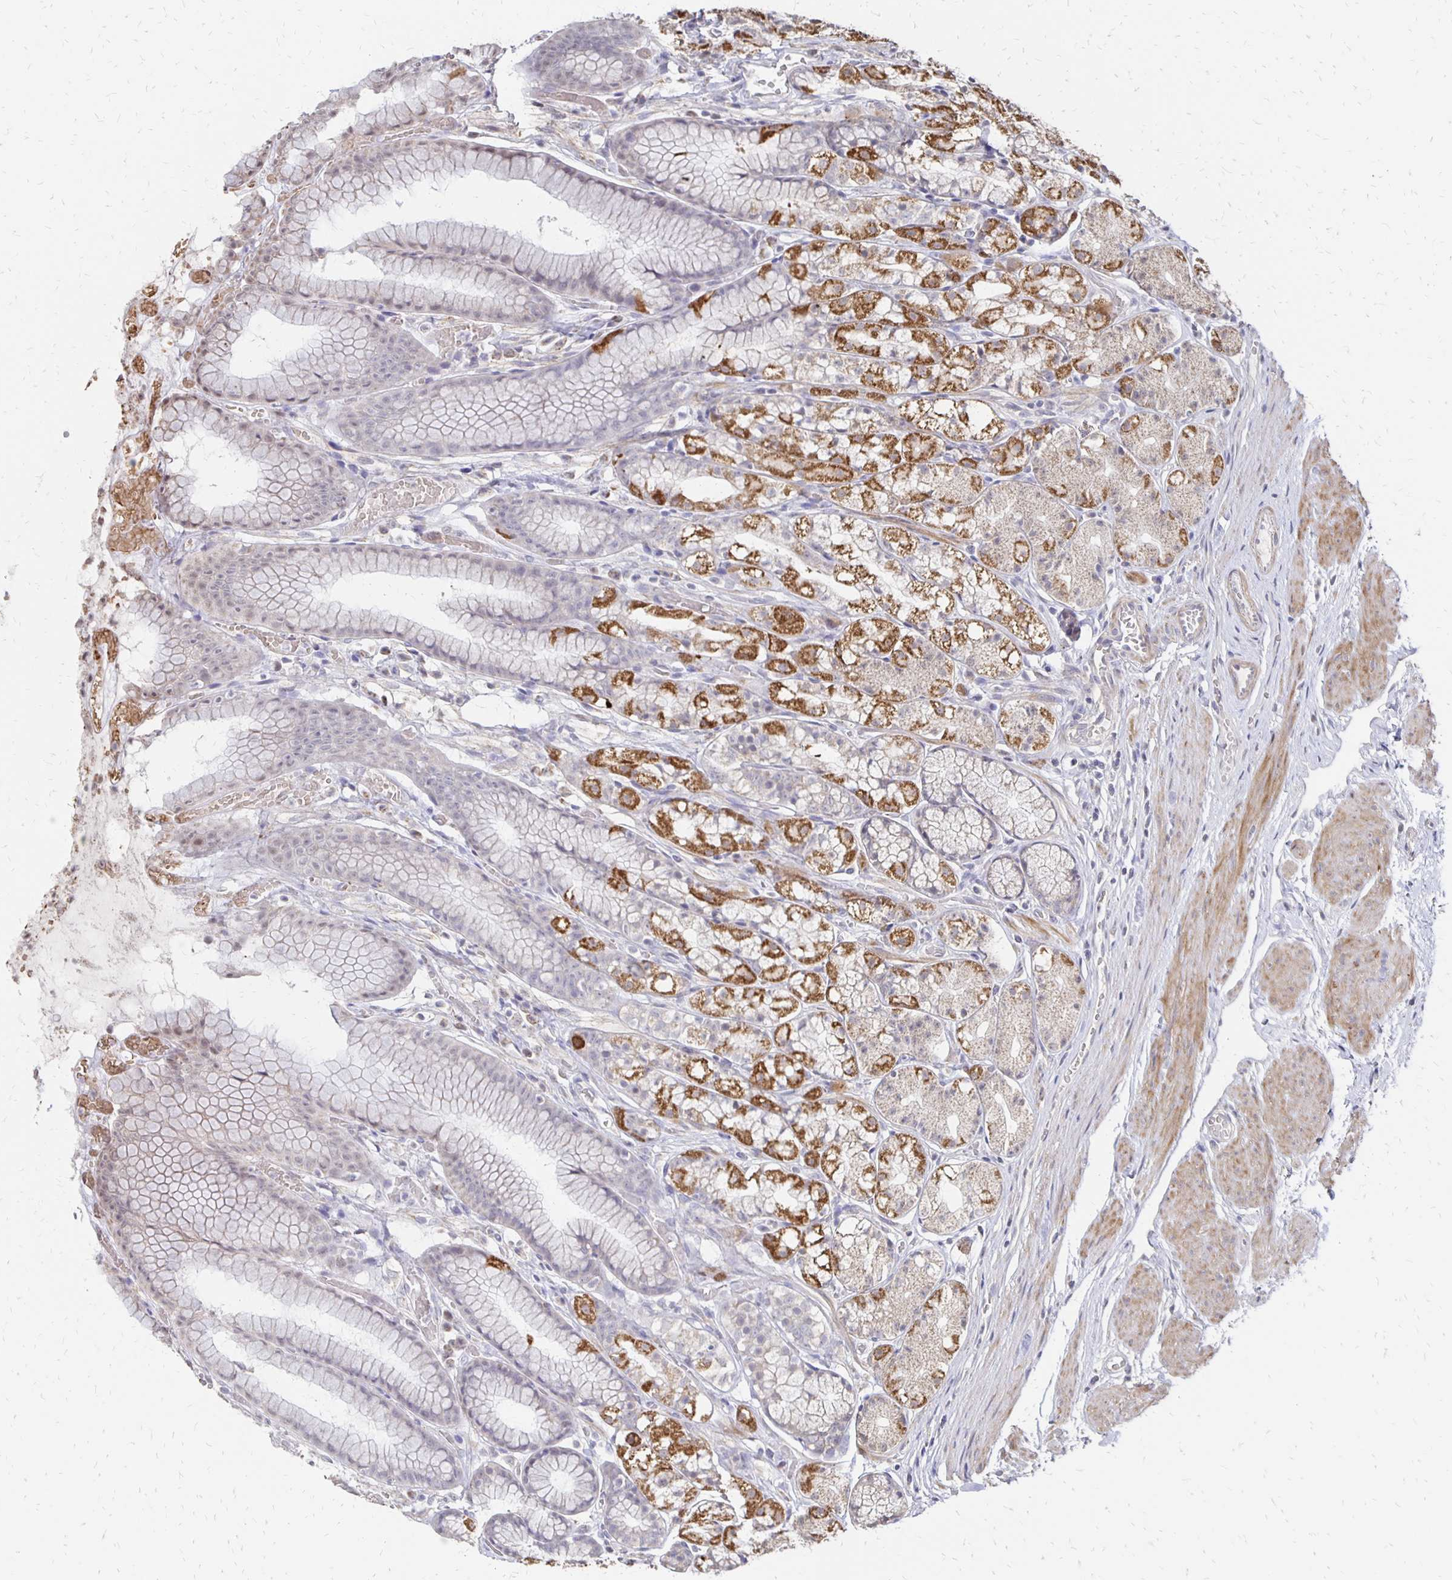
{"staining": {"intensity": "moderate", "quantity": "25%-75%", "location": "cytoplasmic/membranous"}, "tissue": "stomach", "cell_type": "Glandular cells", "image_type": "normal", "snomed": [{"axis": "morphology", "description": "Normal tissue, NOS"}, {"axis": "topography", "description": "Smooth muscle"}, {"axis": "topography", "description": "Stomach"}], "caption": "Immunohistochemical staining of normal human stomach exhibits moderate cytoplasmic/membranous protein staining in approximately 25%-75% of glandular cells. The staining is performed using DAB brown chromogen to label protein expression. The nuclei are counter-stained blue using hematoxylin.", "gene": "ATOSB", "patient": {"sex": "male", "age": 70}}